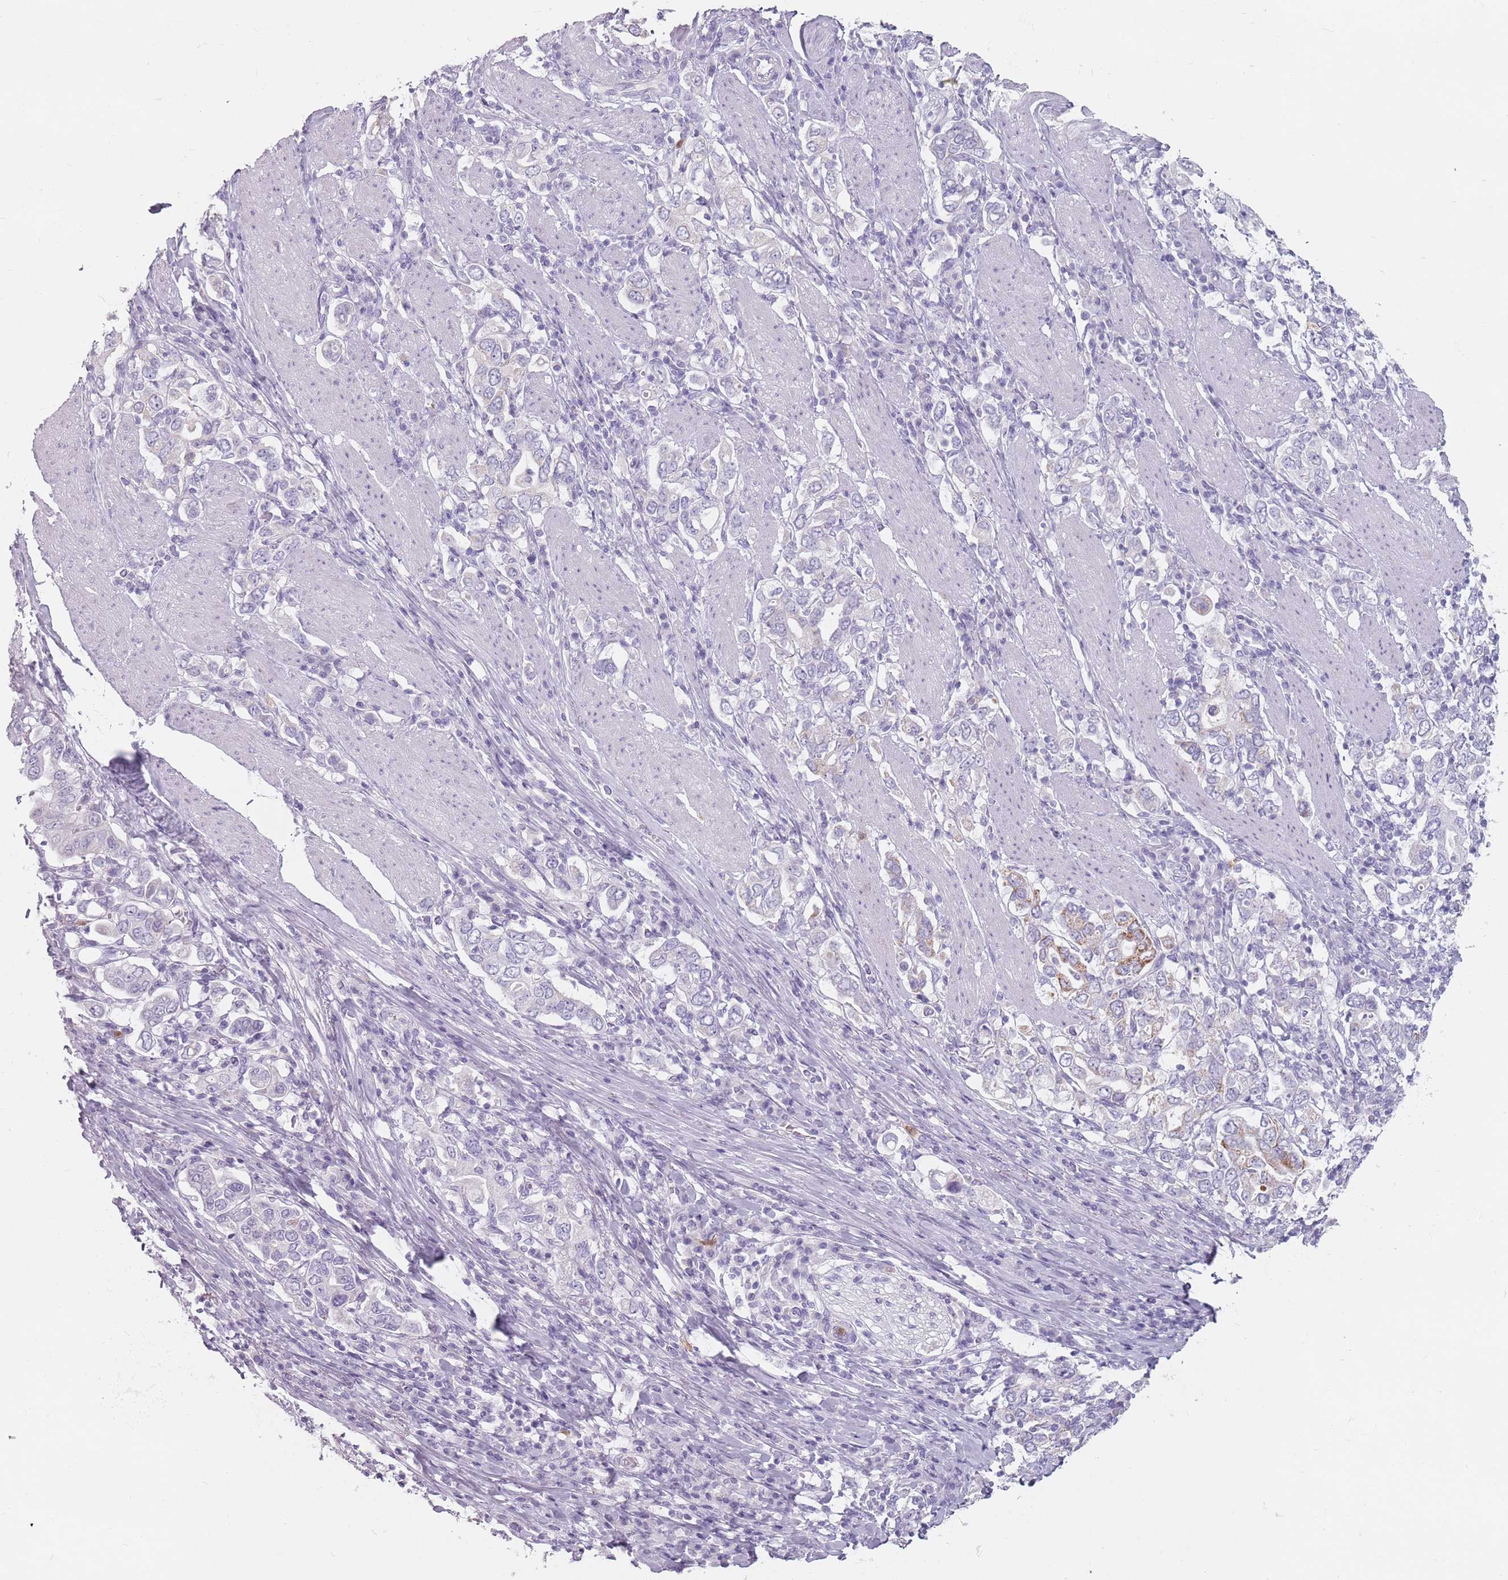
{"staining": {"intensity": "negative", "quantity": "none", "location": "none"}, "tissue": "stomach cancer", "cell_type": "Tumor cells", "image_type": "cancer", "snomed": [{"axis": "morphology", "description": "Adenocarcinoma, NOS"}, {"axis": "topography", "description": "Stomach, upper"}], "caption": "DAB (3,3'-diaminobenzidine) immunohistochemical staining of stomach cancer shows no significant positivity in tumor cells. (Brightfield microscopy of DAB IHC at high magnification).", "gene": "ZNF584", "patient": {"sex": "male", "age": 62}}